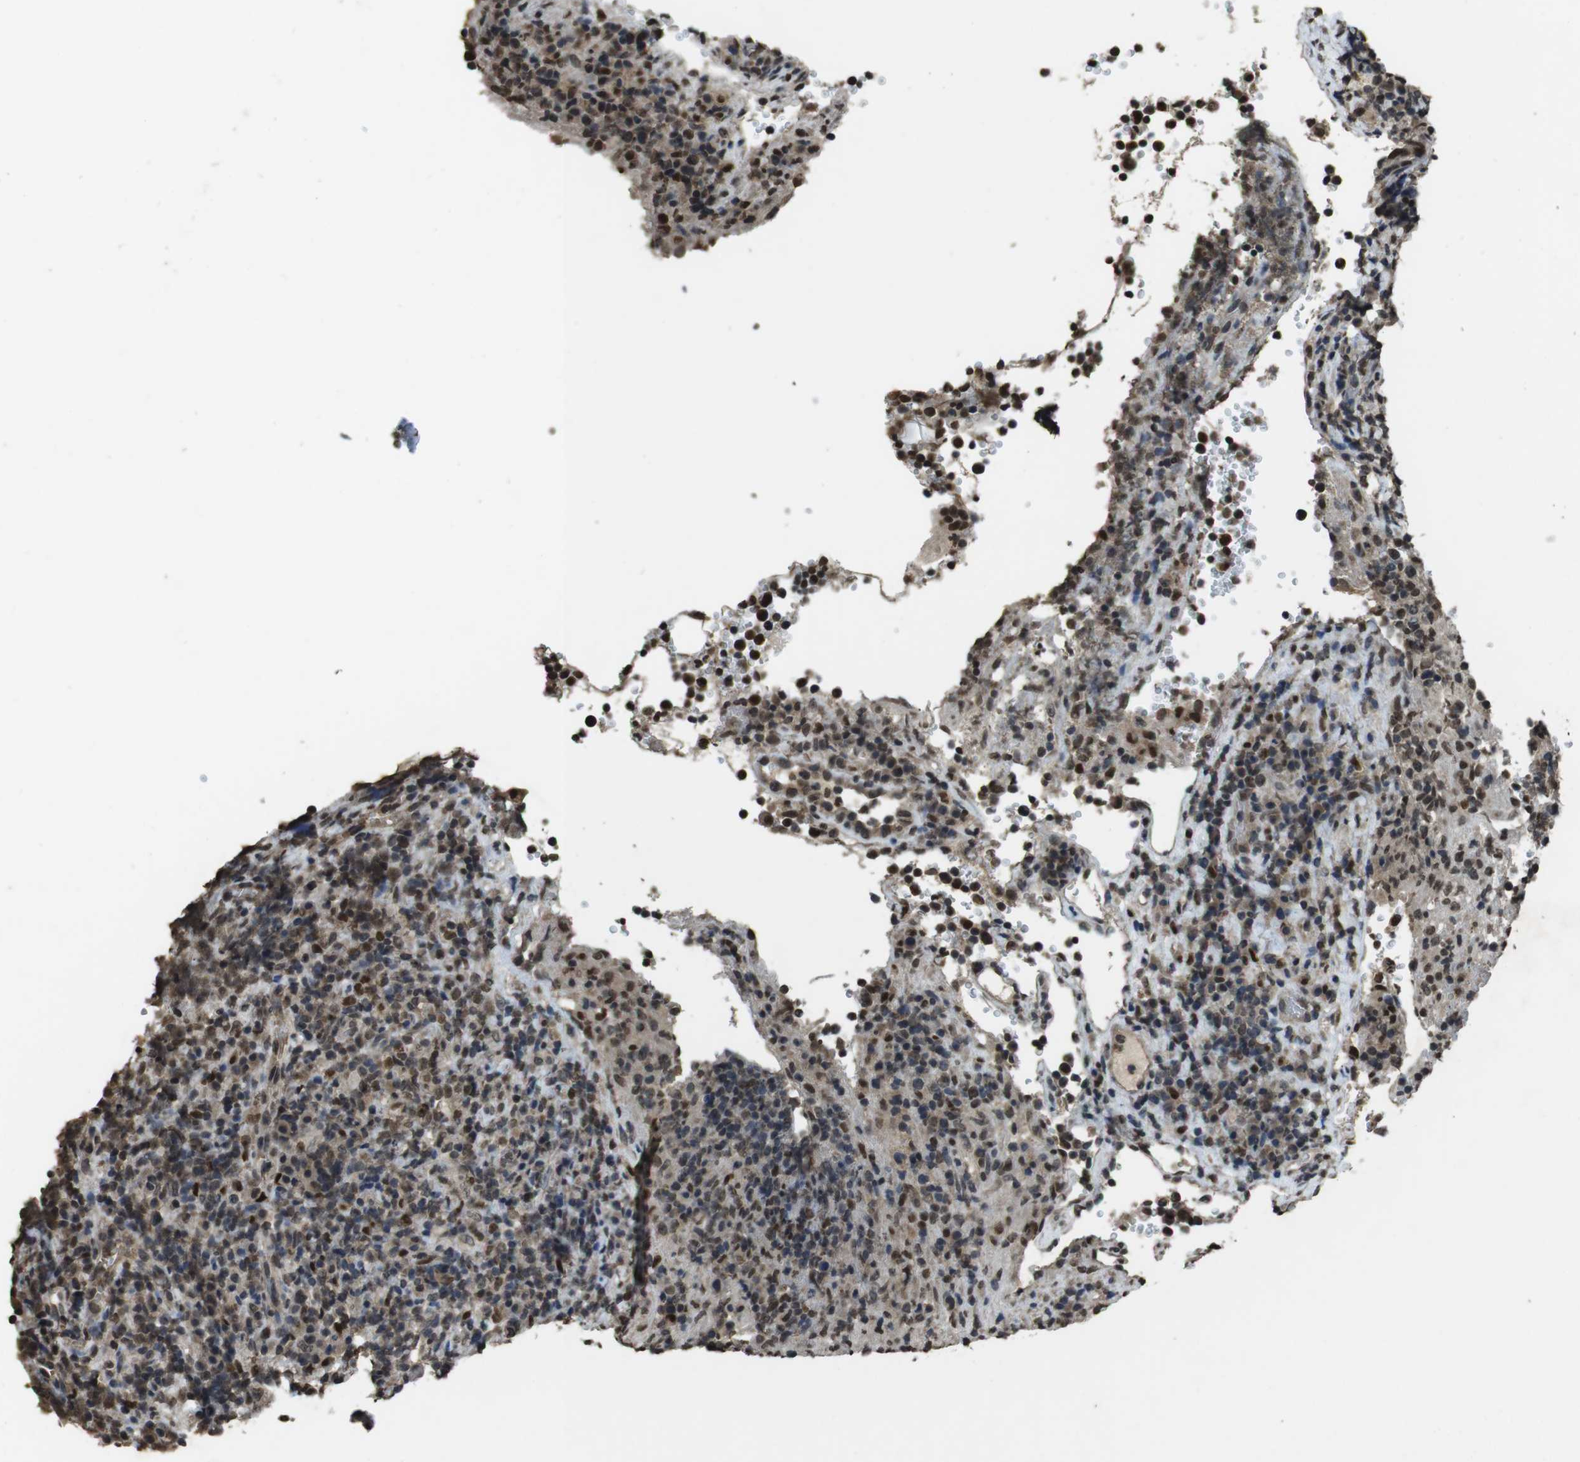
{"staining": {"intensity": "moderate", "quantity": "25%-75%", "location": "nuclear"}, "tissue": "lymphoma", "cell_type": "Tumor cells", "image_type": "cancer", "snomed": [{"axis": "morphology", "description": "Malignant lymphoma, non-Hodgkin's type, High grade"}, {"axis": "topography", "description": "Lymph node"}], "caption": "A high-resolution image shows IHC staining of high-grade malignant lymphoma, non-Hodgkin's type, which reveals moderate nuclear staining in about 25%-75% of tumor cells. (DAB (3,3'-diaminobenzidine) IHC with brightfield microscopy, high magnification).", "gene": "MAF", "patient": {"sex": "female", "age": 76}}